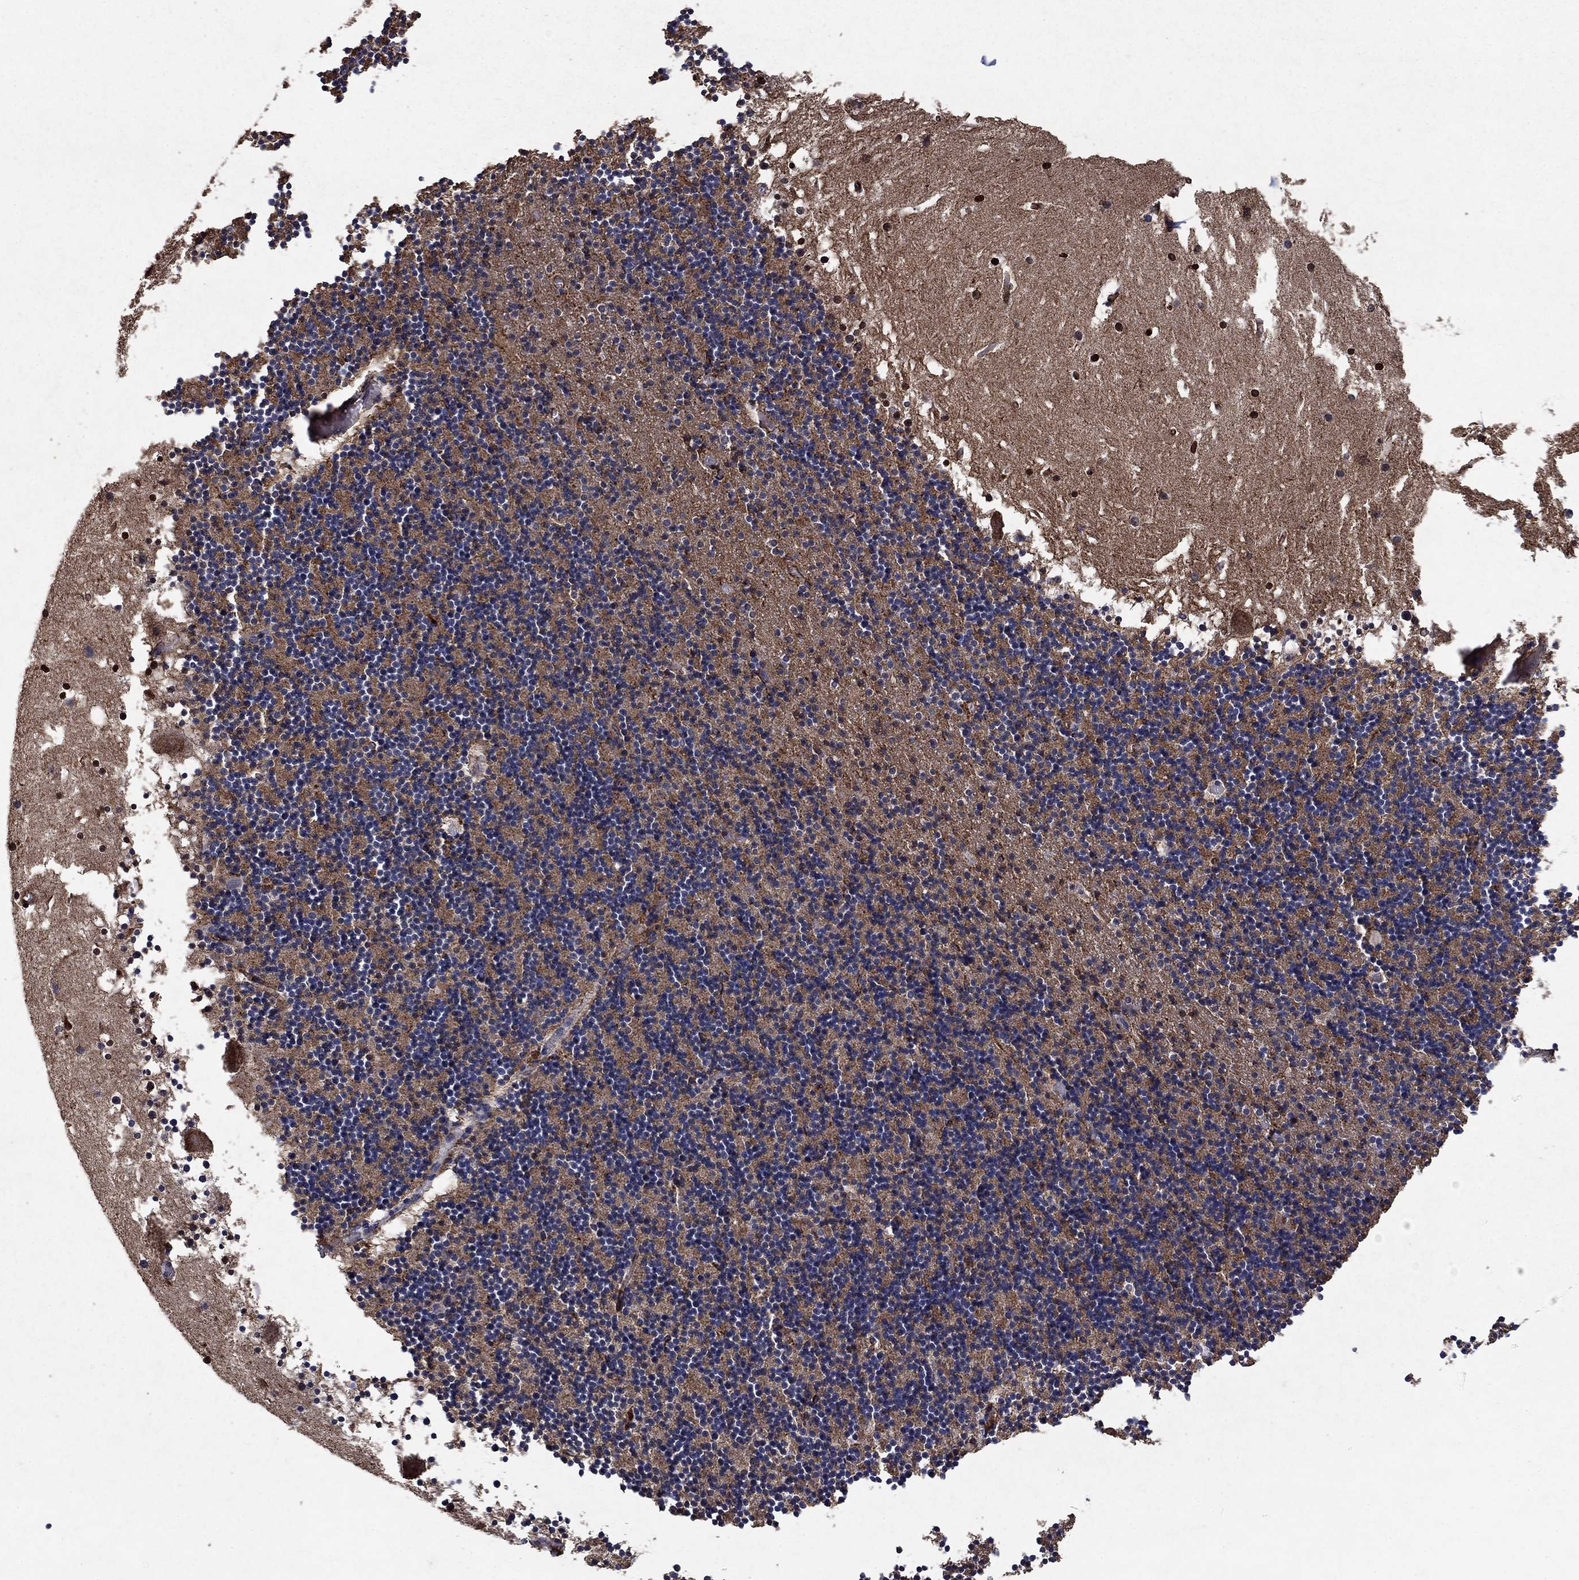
{"staining": {"intensity": "negative", "quantity": "none", "location": "none"}, "tissue": "cerebellum", "cell_type": "Cells in granular layer", "image_type": "normal", "snomed": [{"axis": "morphology", "description": "Normal tissue, NOS"}, {"axis": "topography", "description": "Cerebellum"}], "caption": "Immunohistochemistry histopathology image of benign cerebellum stained for a protein (brown), which exhibits no expression in cells in granular layer. Nuclei are stained in blue.", "gene": "CD24", "patient": {"sex": "male", "age": 37}}